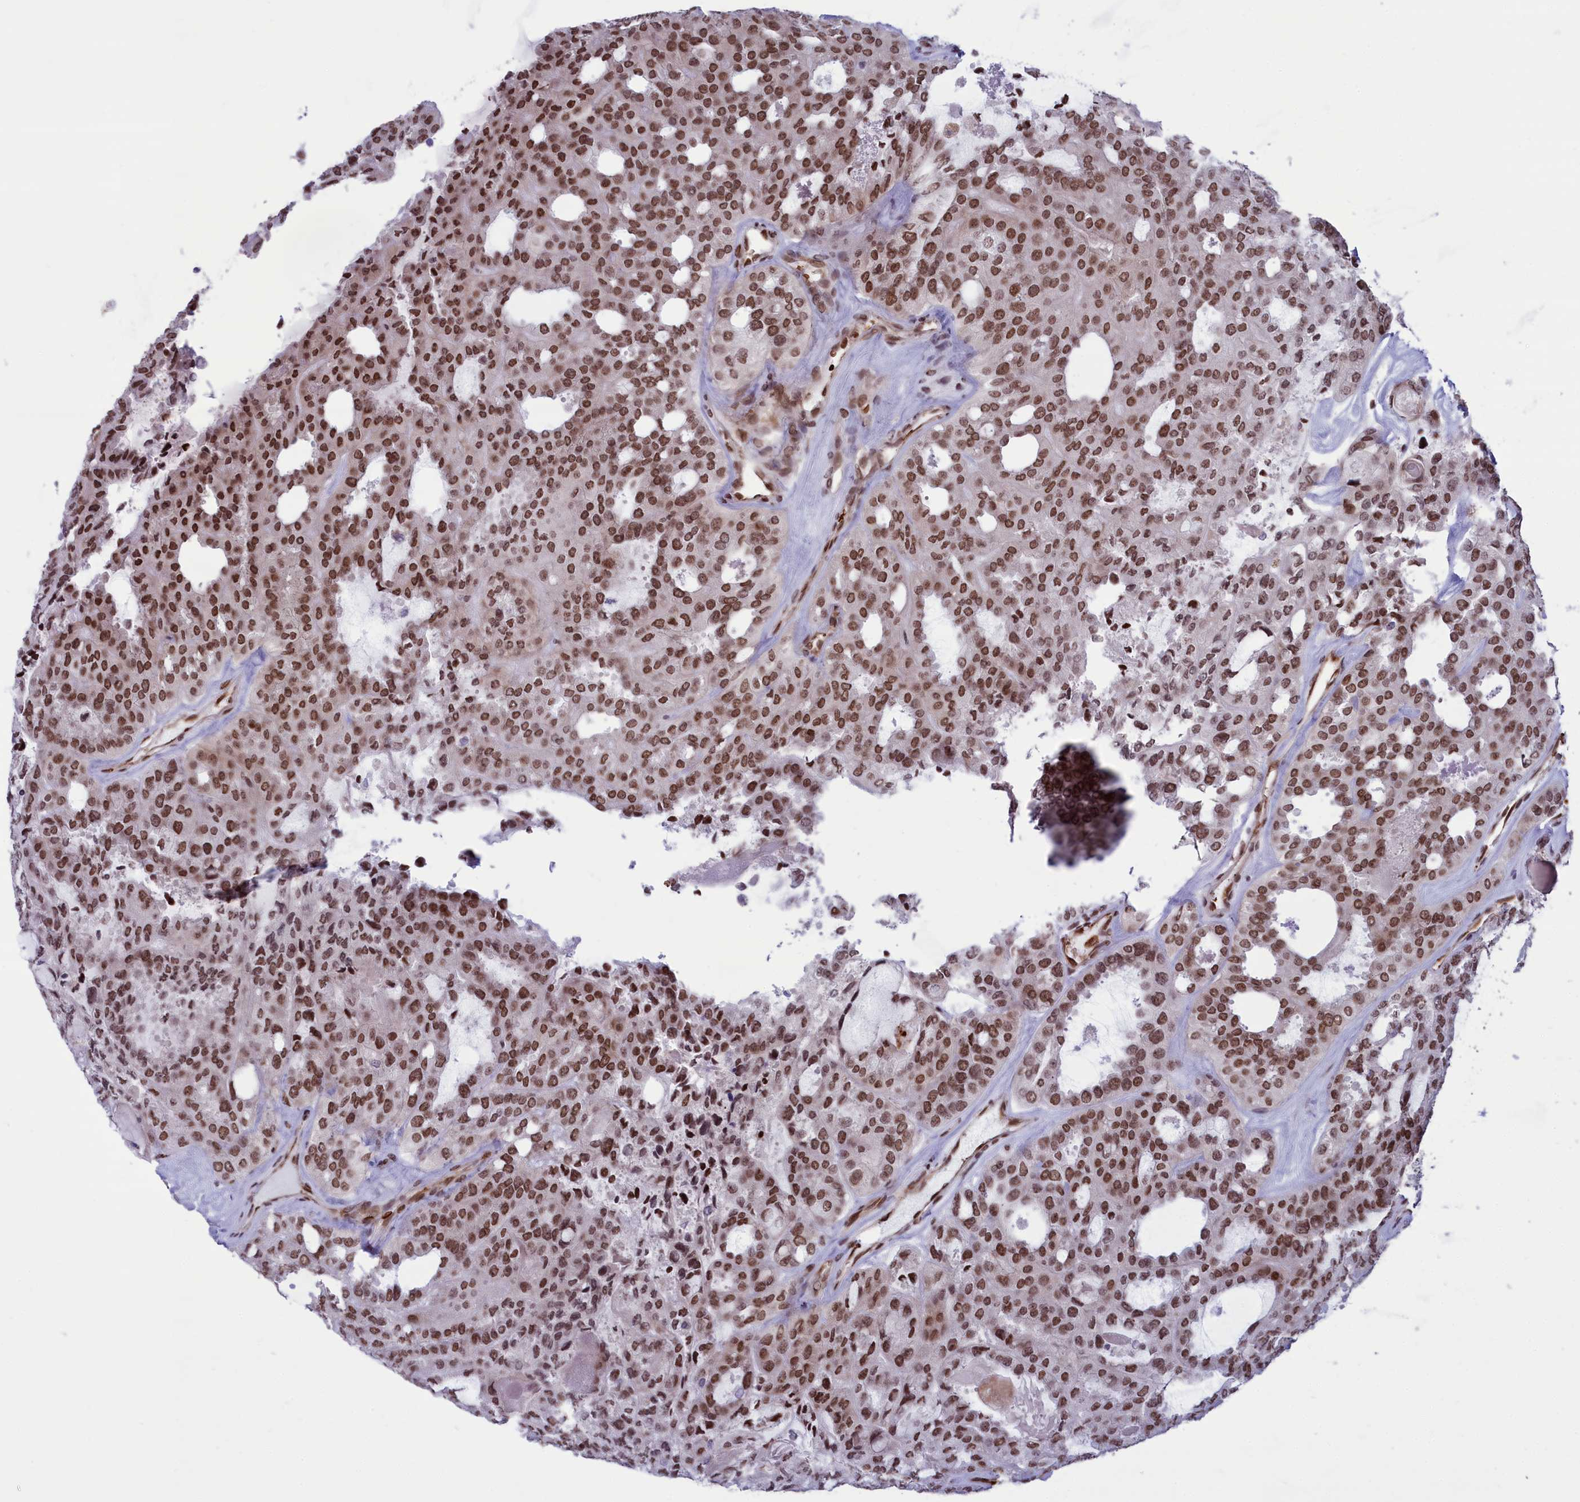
{"staining": {"intensity": "moderate", "quantity": ">75%", "location": "nuclear"}, "tissue": "thyroid cancer", "cell_type": "Tumor cells", "image_type": "cancer", "snomed": [{"axis": "morphology", "description": "Follicular adenoma carcinoma, NOS"}, {"axis": "topography", "description": "Thyroid gland"}], "caption": "Immunohistochemistry (IHC) histopathology image of neoplastic tissue: human thyroid cancer (follicular adenoma carcinoma) stained using immunohistochemistry (IHC) displays medium levels of moderate protein expression localized specifically in the nuclear of tumor cells, appearing as a nuclear brown color.", "gene": "MPHOSPH8", "patient": {"sex": "male", "age": 75}}